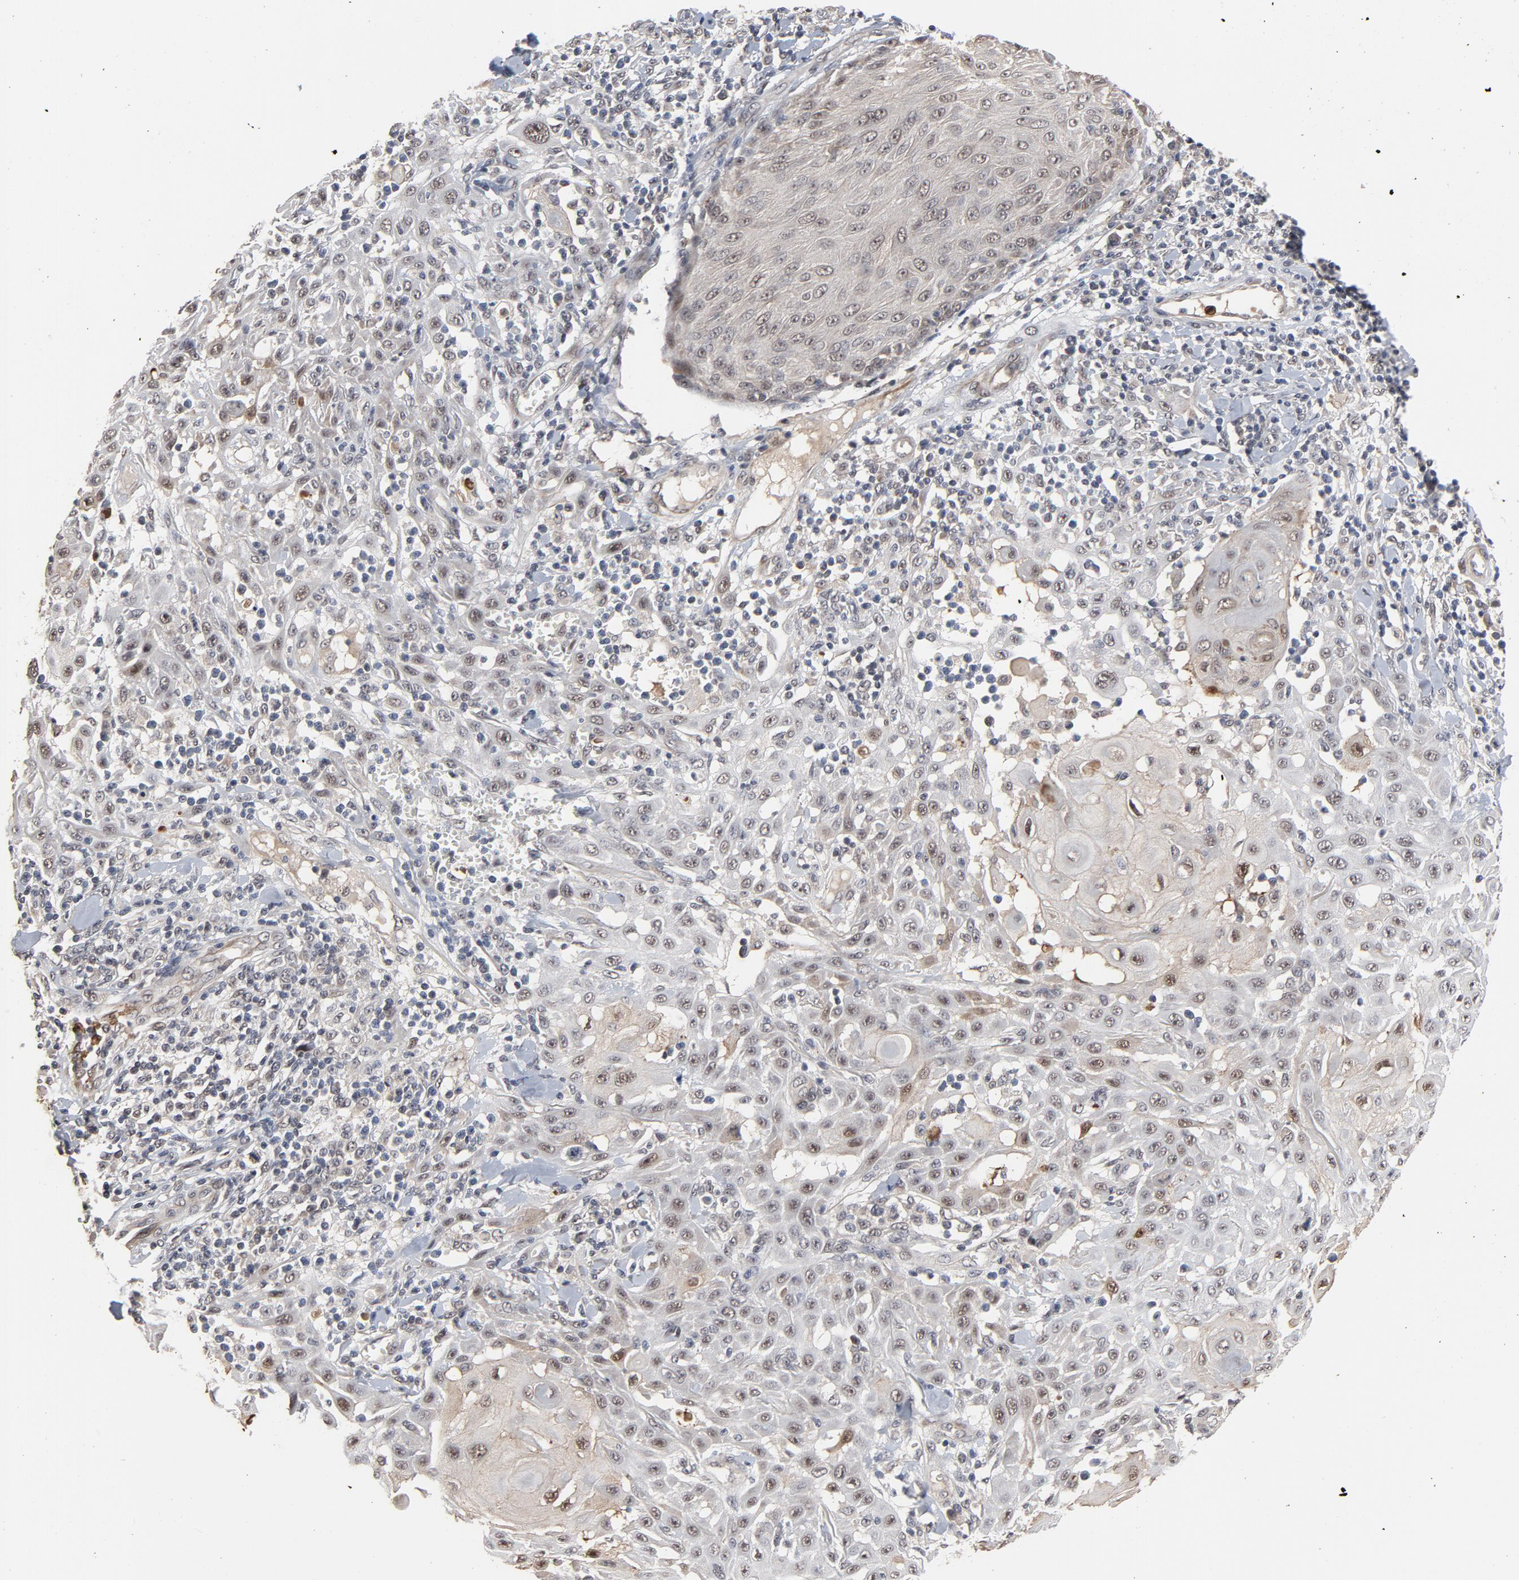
{"staining": {"intensity": "weak", "quantity": "<25%", "location": "nuclear"}, "tissue": "skin cancer", "cell_type": "Tumor cells", "image_type": "cancer", "snomed": [{"axis": "morphology", "description": "Squamous cell carcinoma, NOS"}, {"axis": "topography", "description": "Skin"}], "caption": "Squamous cell carcinoma (skin) stained for a protein using IHC reveals no positivity tumor cells.", "gene": "RTL5", "patient": {"sex": "male", "age": 24}}